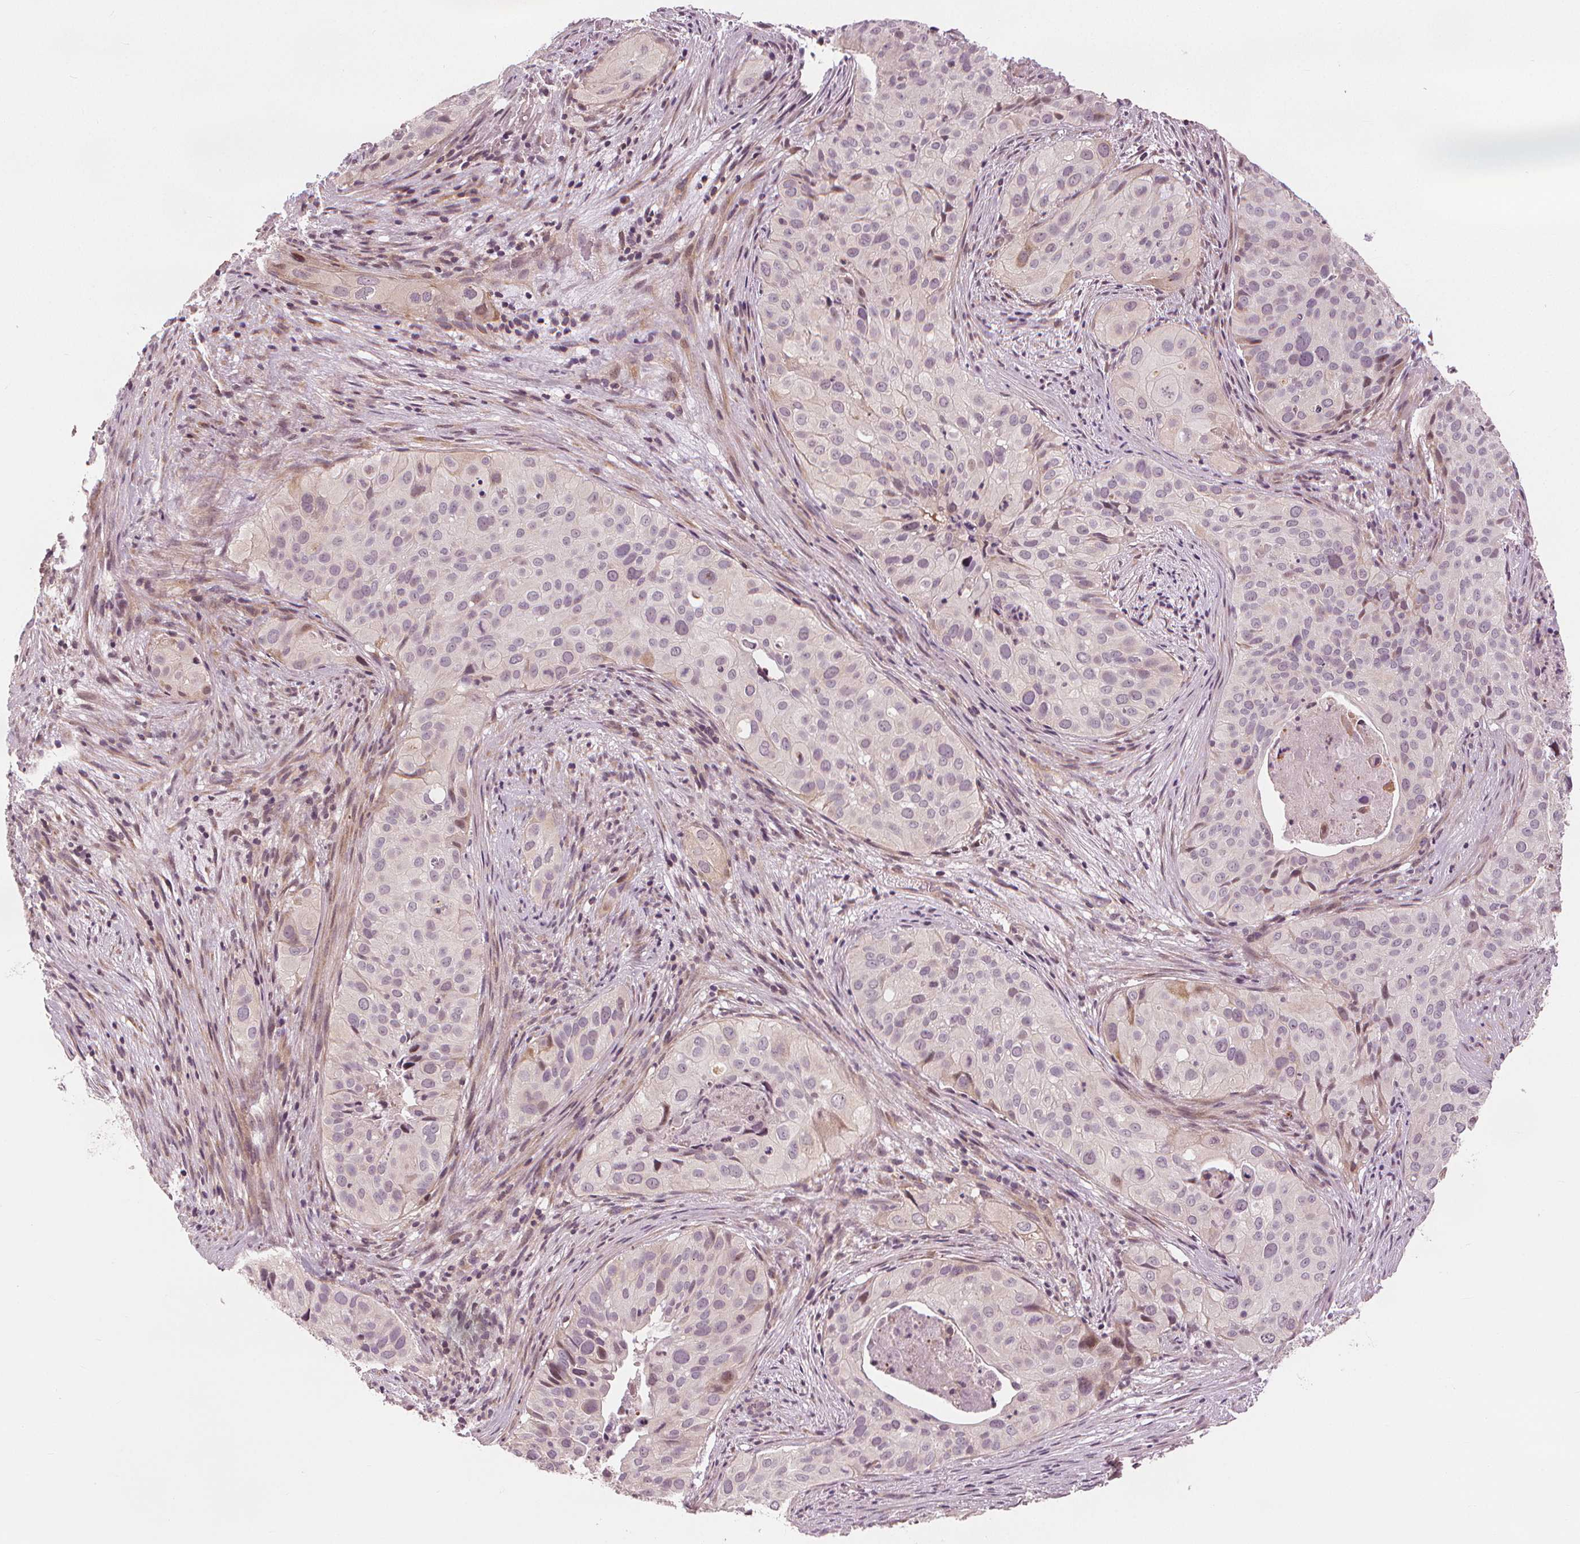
{"staining": {"intensity": "weak", "quantity": "<25%", "location": "cytoplasmic/membranous,nuclear"}, "tissue": "cervical cancer", "cell_type": "Tumor cells", "image_type": "cancer", "snomed": [{"axis": "morphology", "description": "Squamous cell carcinoma, NOS"}, {"axis": "topography", "description": "Cervix"}], "caption": "IHC of cervical squamous cell carcinoma demonstrates no staining in tumor cells.", "gene": "SLC34A1", "patient": {"sex": "female", "age": 38}}